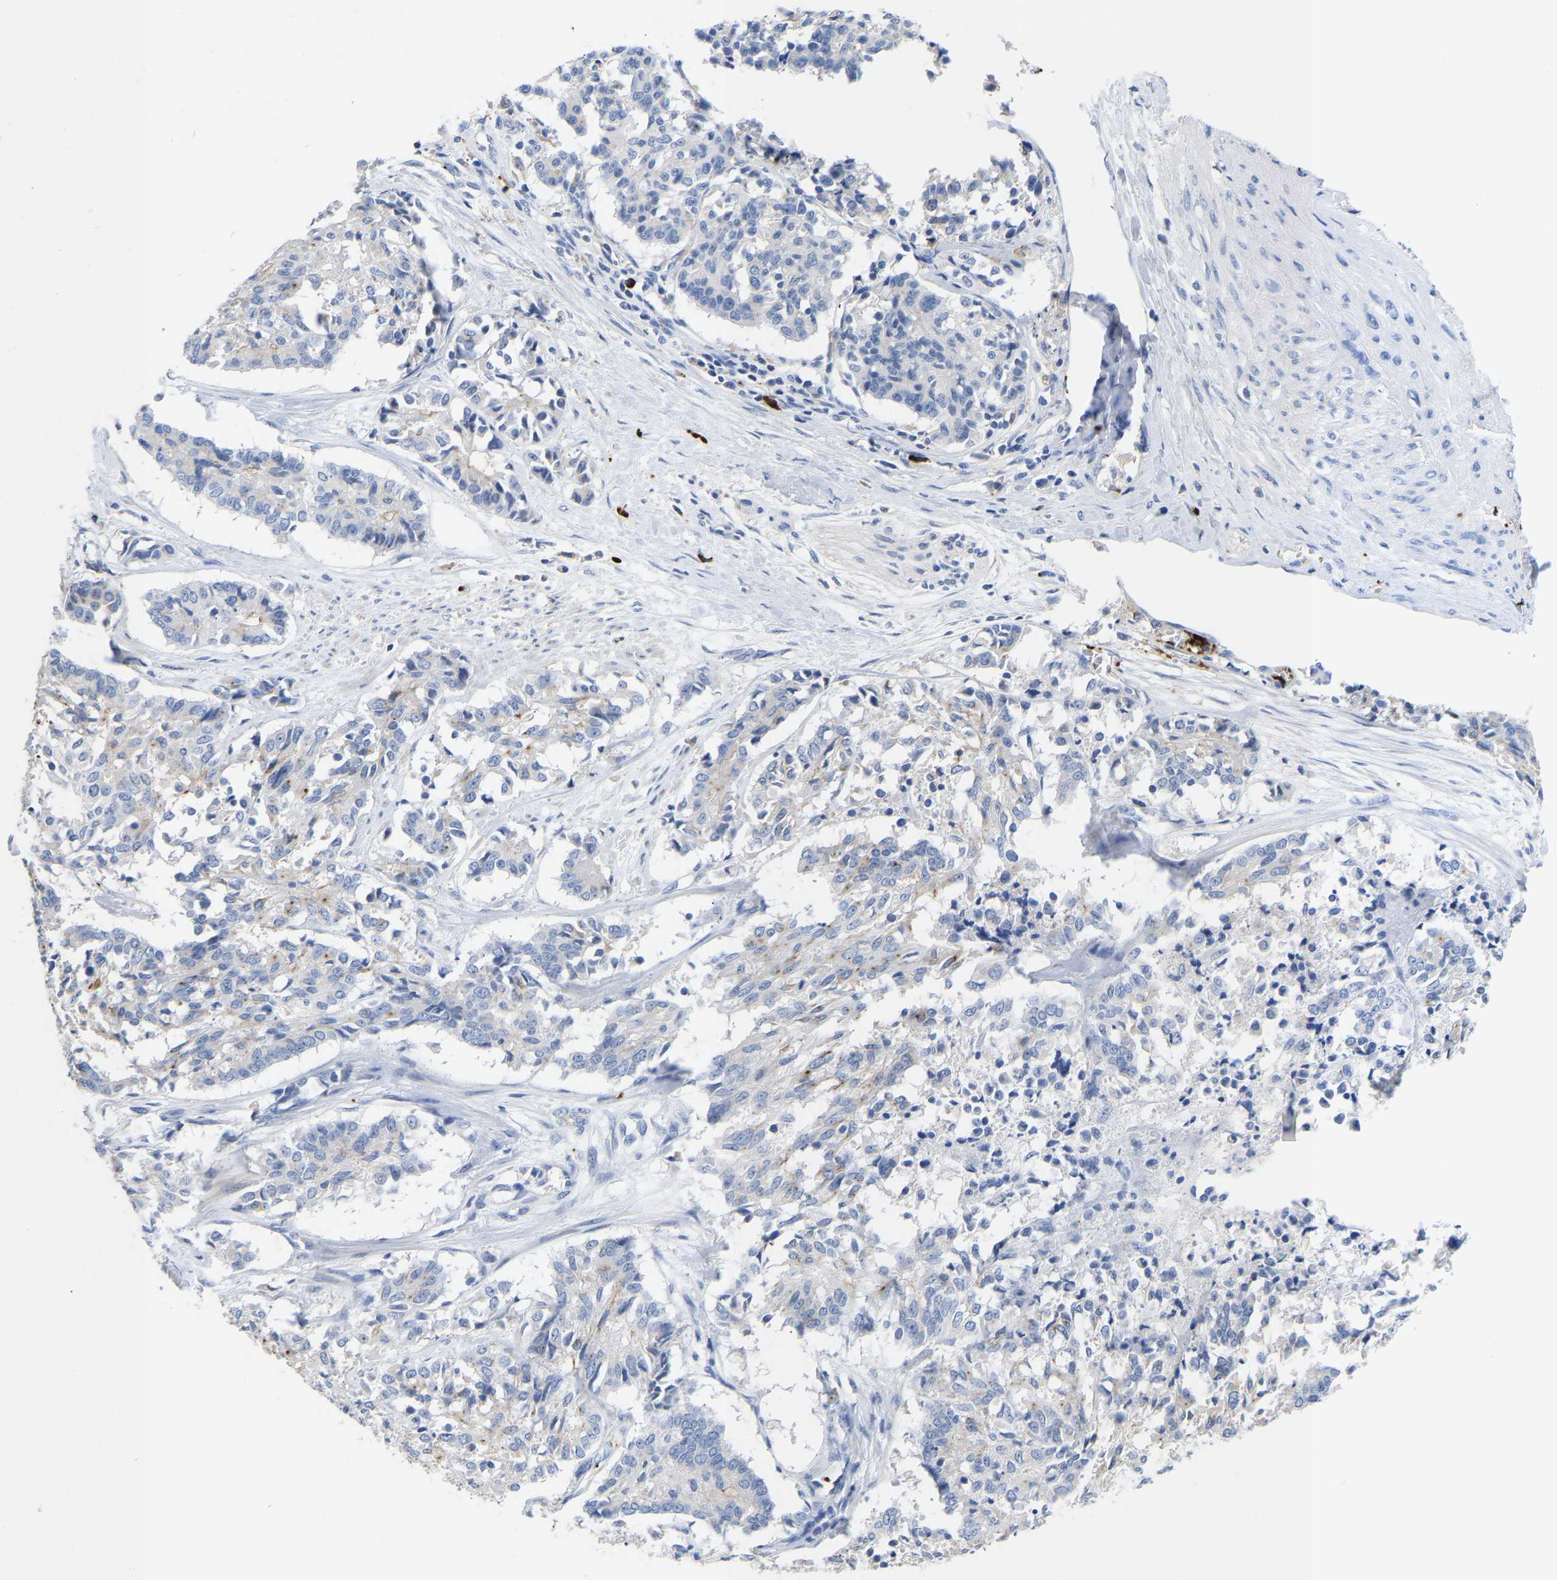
{"staining": {"intensity": "negative", "quantity": "none", "location": "none"}, "tissue": "cervical cancer", "cell_type": "Tumor cells", "image_type": "cancer", "snomed": [{"axis": "morphology", "description": "Squamous cell carcinoma, NOS"}, {"axis": "topography", "description": "Cervix"}], "caption": "Tumor cells show no significant positivity in cervical cancer. Nuclei are stained in blue.", "gene": "FGF18", "patient": {"sex": "female", "age": 35}}